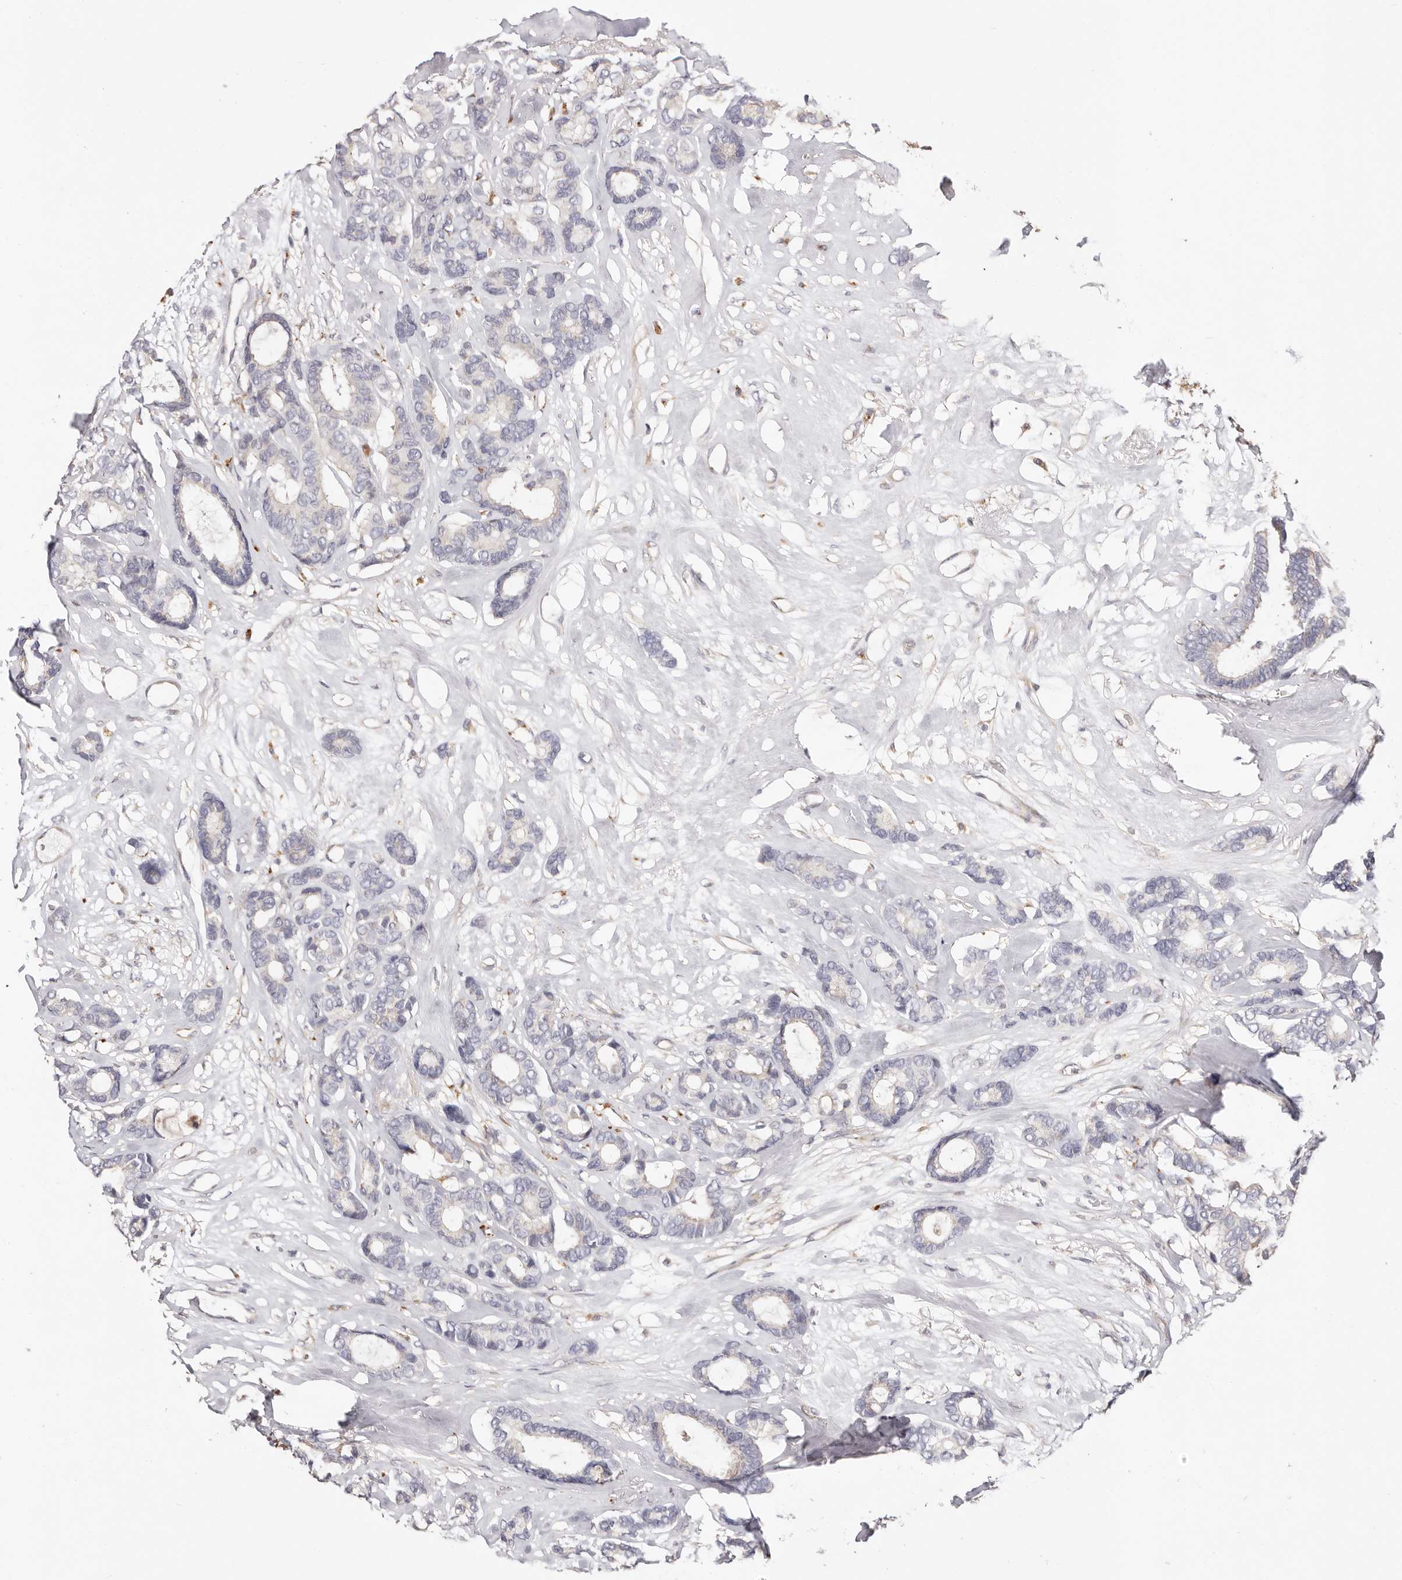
{"staining": {"intensity": "negative", "quantity": "none", "location": "none"}, "tissue": "breast cancer", "cell_type": "Tumor cells", "image_type": "cancer", "snomed": [{"axis": "morphology", "description": "Duct carcinoma"}, {"axis": "topography", "description": "Breast"}], "caption": "Human breast cancer (invasive ductal carcinoma) stained for a protein using immunohistochemistry (IHC) shows no positivity in tumor cells.", "gene": "MAPK1", "patient": {"sex": "female", "age": 87}}